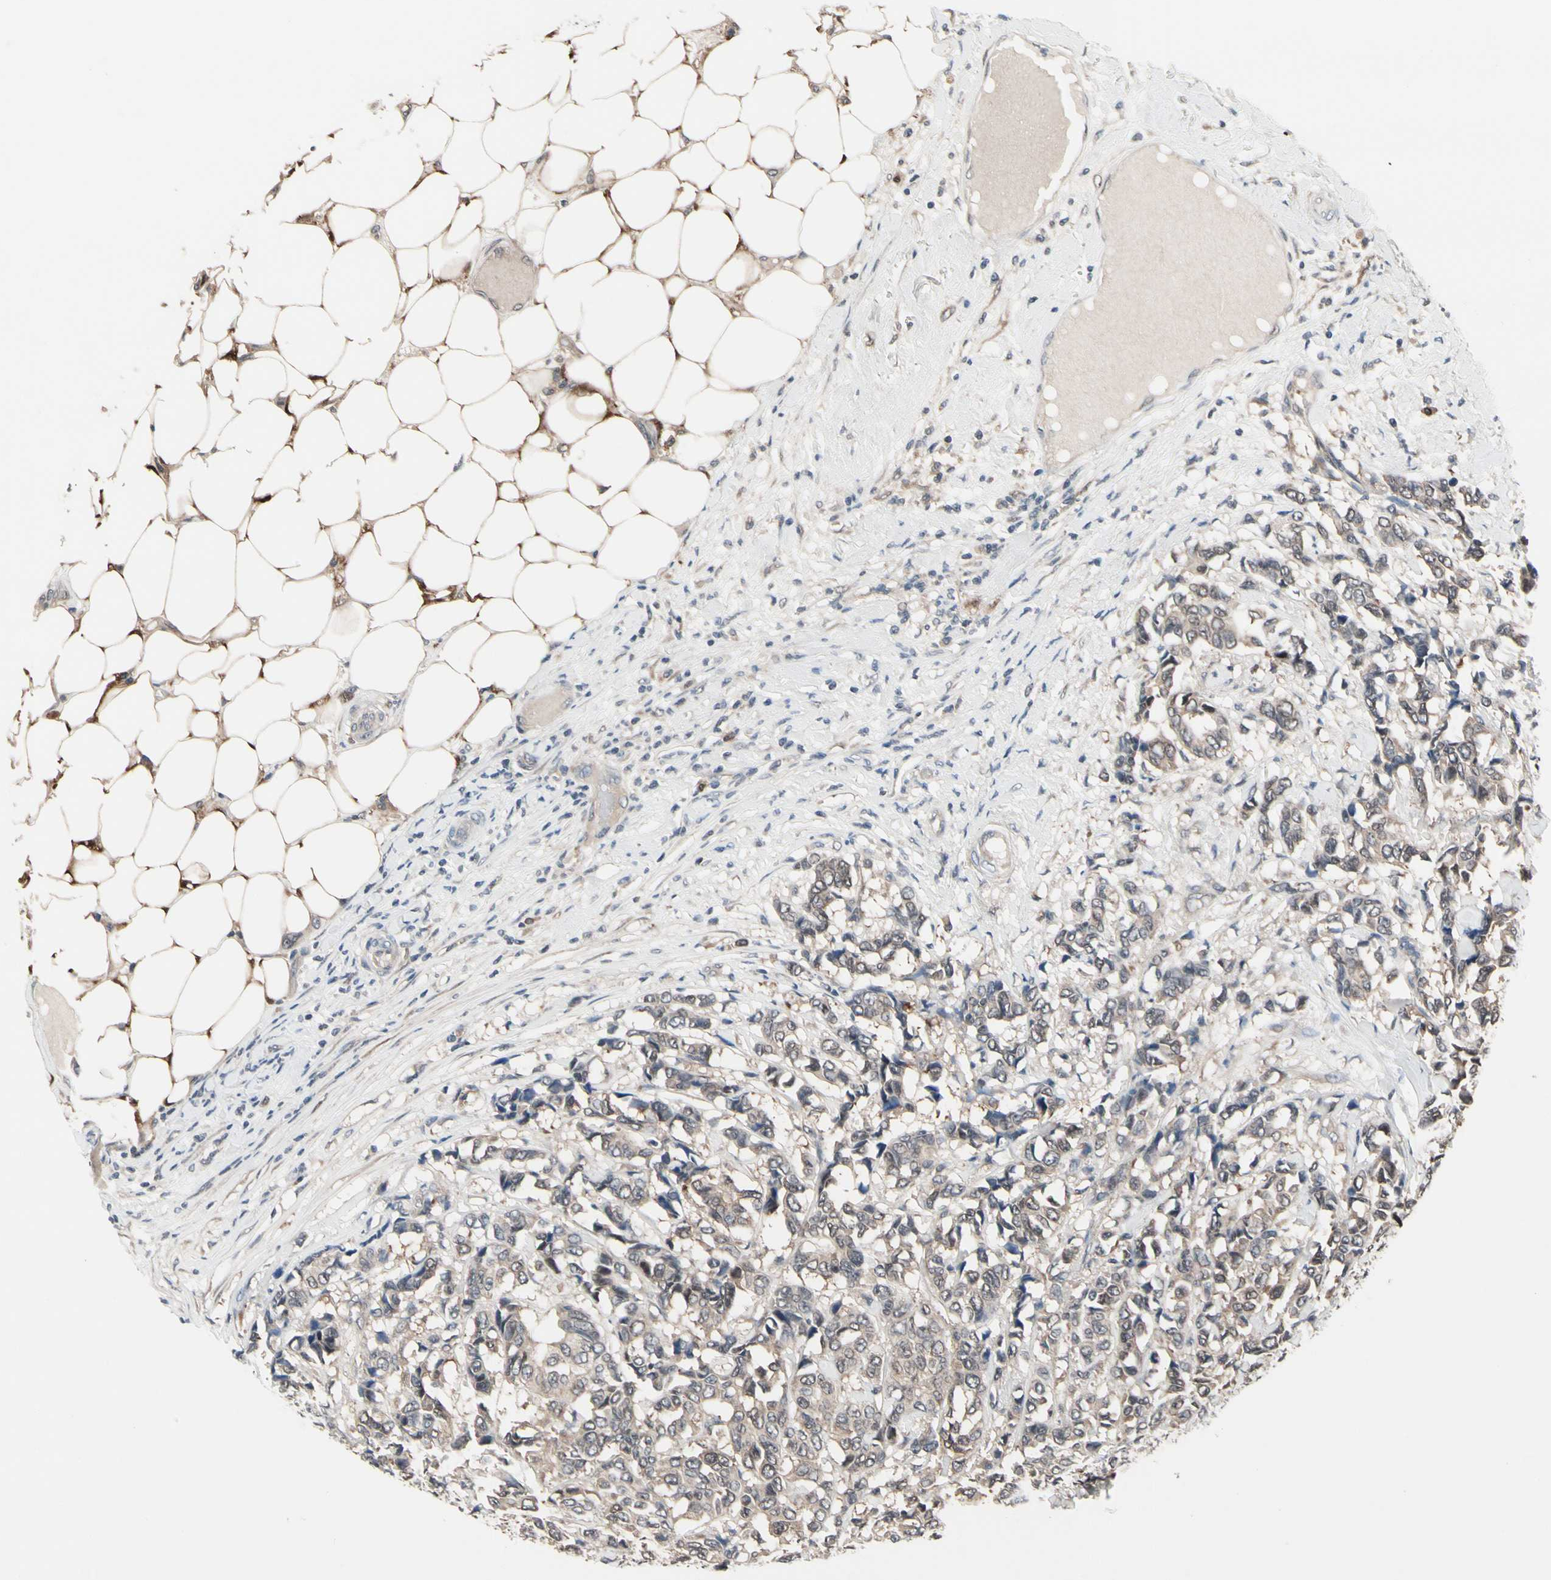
{"staining": {"intensity": "moderate", "quantity": "25%-75%", "location": "cytoplasmic/membranous"}, "tissue": "breast cancer", "cell_type": "Tumor cells", "image_type": "cancer", "snomed": [{"axis": "morphology", "description": "Duct carcinoma"}, {"axis": "topography", "description": "Breast"}], "caption": "There is medium levels of moderate cytoplasmic/membranous staining in tumor cells of breast cancer (infiltrating ductal carcinoma), as demonstrated by immunohistochemical staining (brown color).", "gene": "PRDX6", "patient": {"sex": "female", "age": 87}}